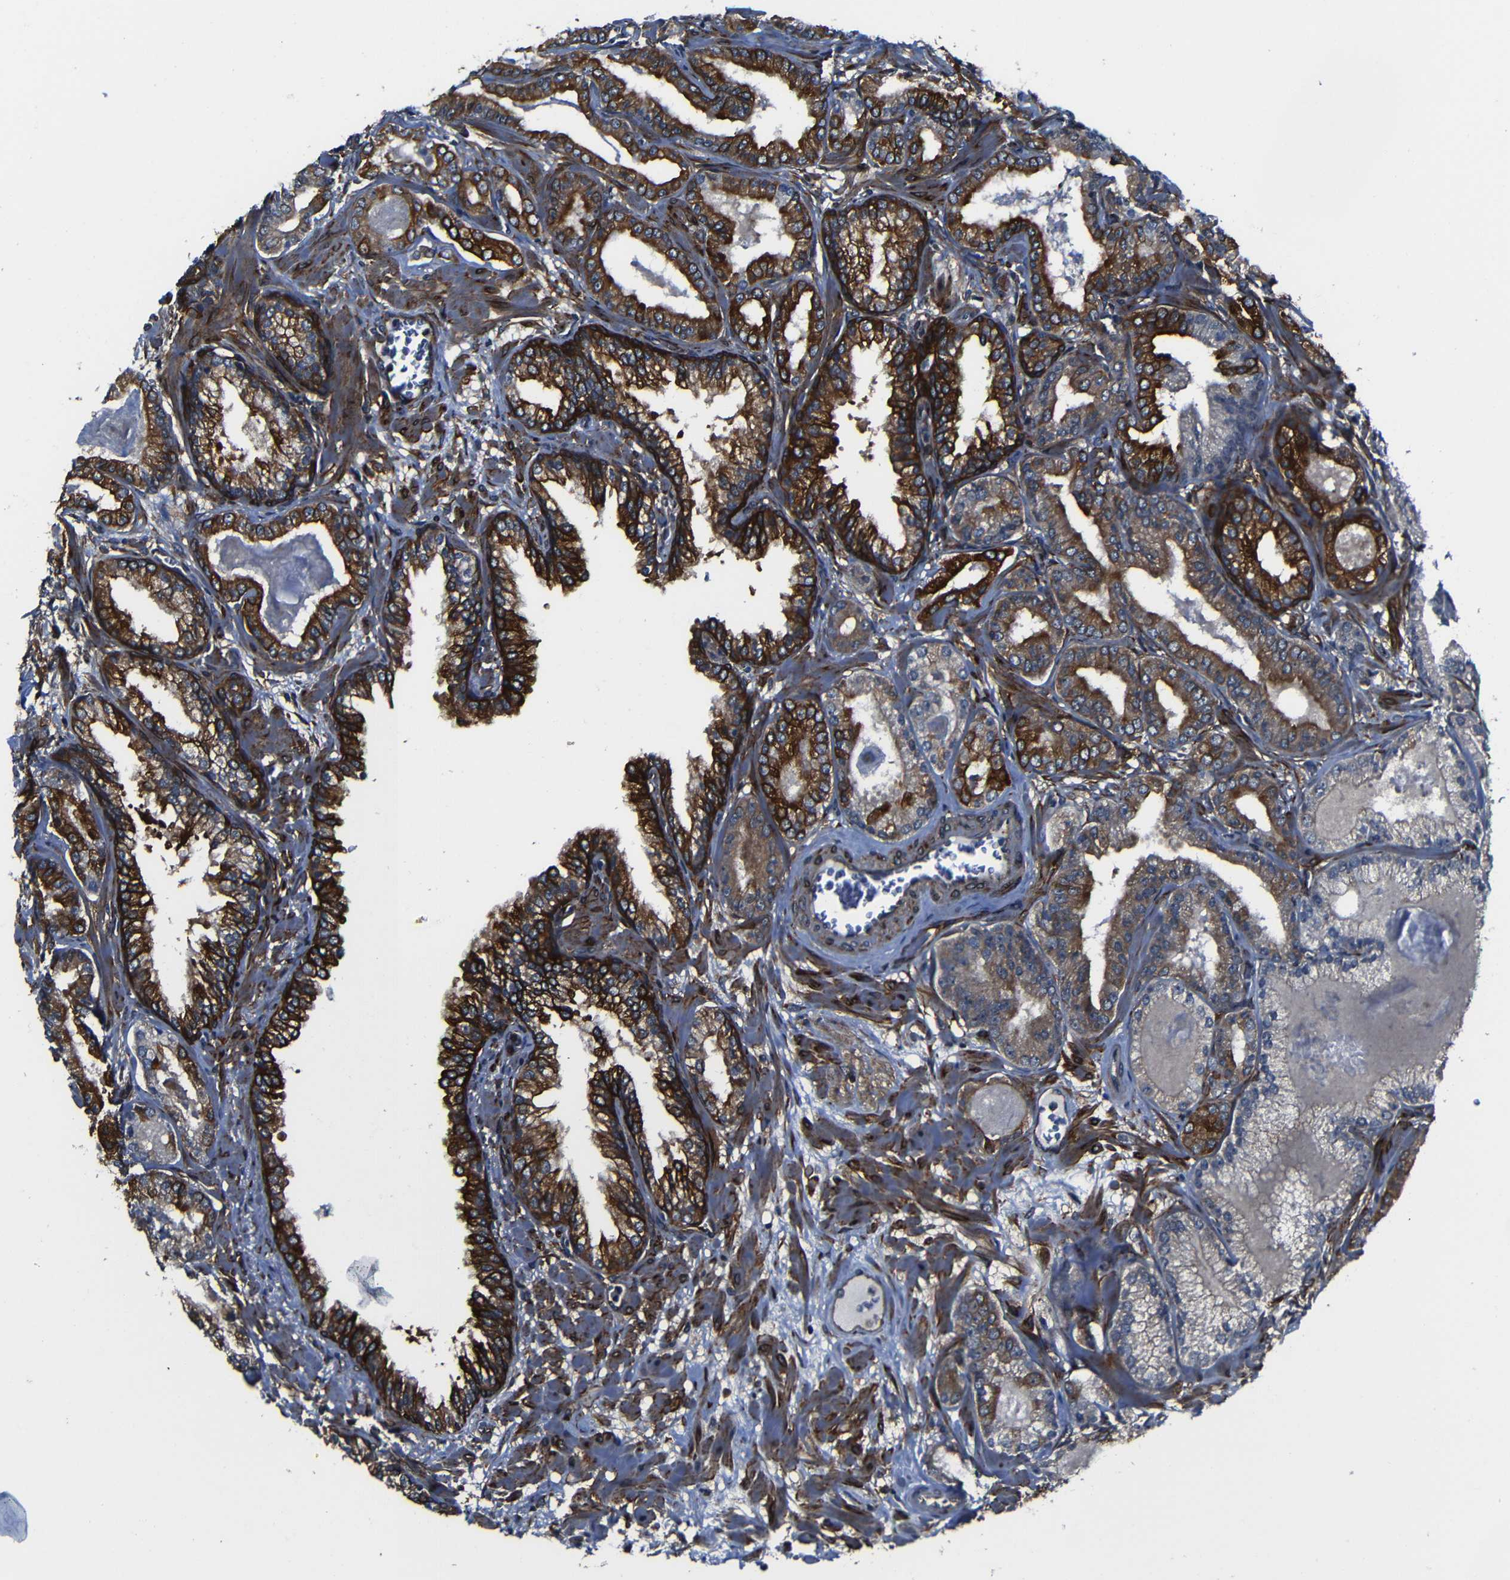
{"staining": {"intensity": "moderate", "quantity": "25%-75%", "location": "cytoplasmic/membranous"}, "tissue": "prostate cancer", "cell_type": "Tumor cells", "image_type": "cancer", "snomed": [{"axis": "morphology", "description": "Adenocarcinoma, Low grade"}, {"axis": "topography", "description": "Prostate"}], "caption": "Immunohistochemistry of prostate cancer (adenocarcinoma (low-grade)) displays medium levels of moderate cytoplasmic/membranous staining in about 25%-75% of tumor cells.", "gene": "KIAA0513", "patient": {"sex": "male", "age": 59}}